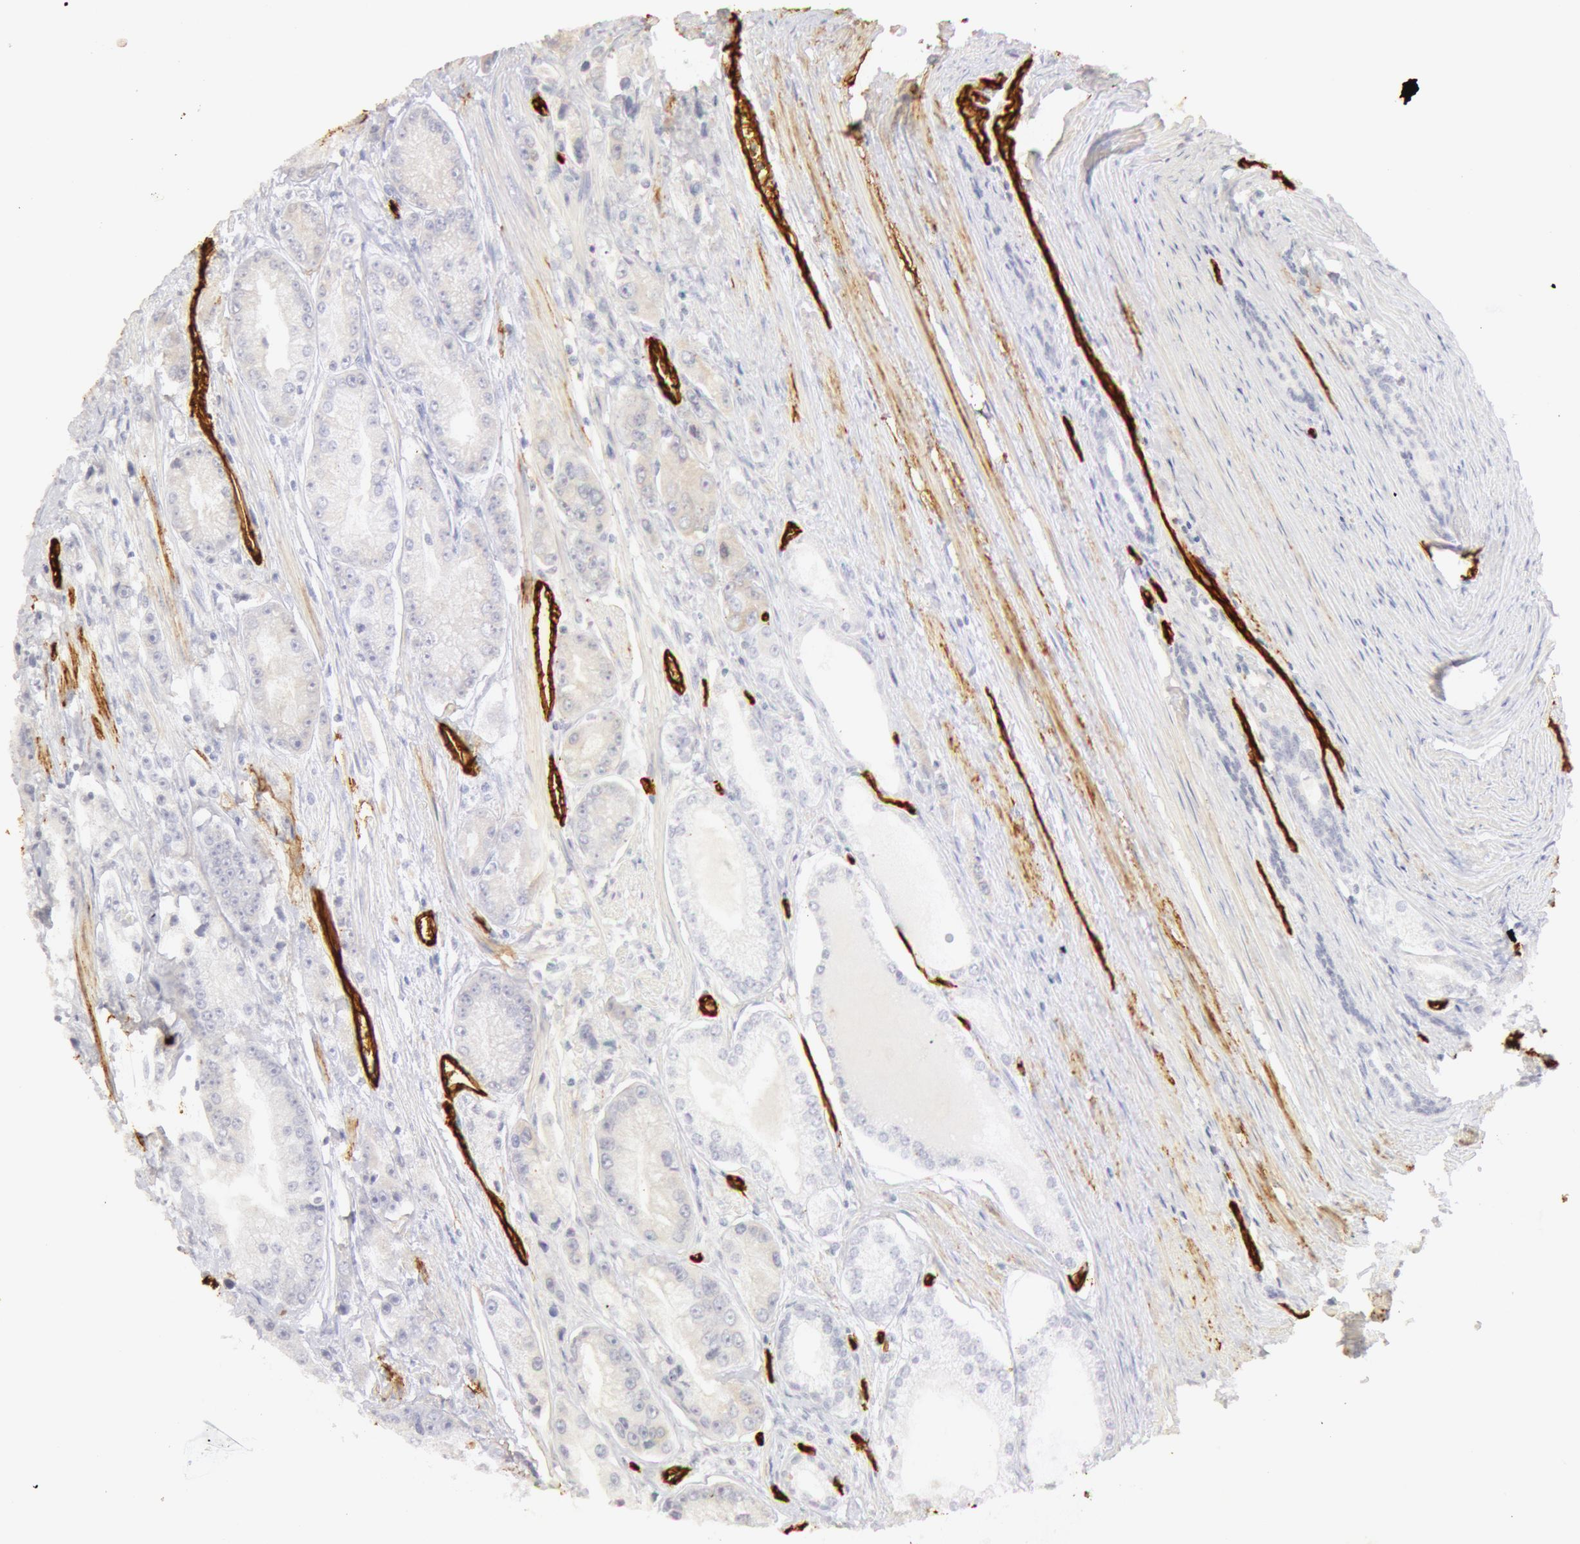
{"staining": {"intensity": "negative", "quantity": "none", "location": "none"}, "tissue": "prostate cancer", "cell_type": "Tumor cells", "image_type": "cancer", "snomed": [{"axis": "morphology", "description": "Adenocarcinoma, Medium grade"}, {"axis": "topography", "description": "Prostate"}], "caption": "This is an IHC micrograph of human medium-grade adenocarcinoma (prostate). There is no expression in tumor cells.", "gene": "AQP1", "patient": {"sex": "male", "age": 72}}